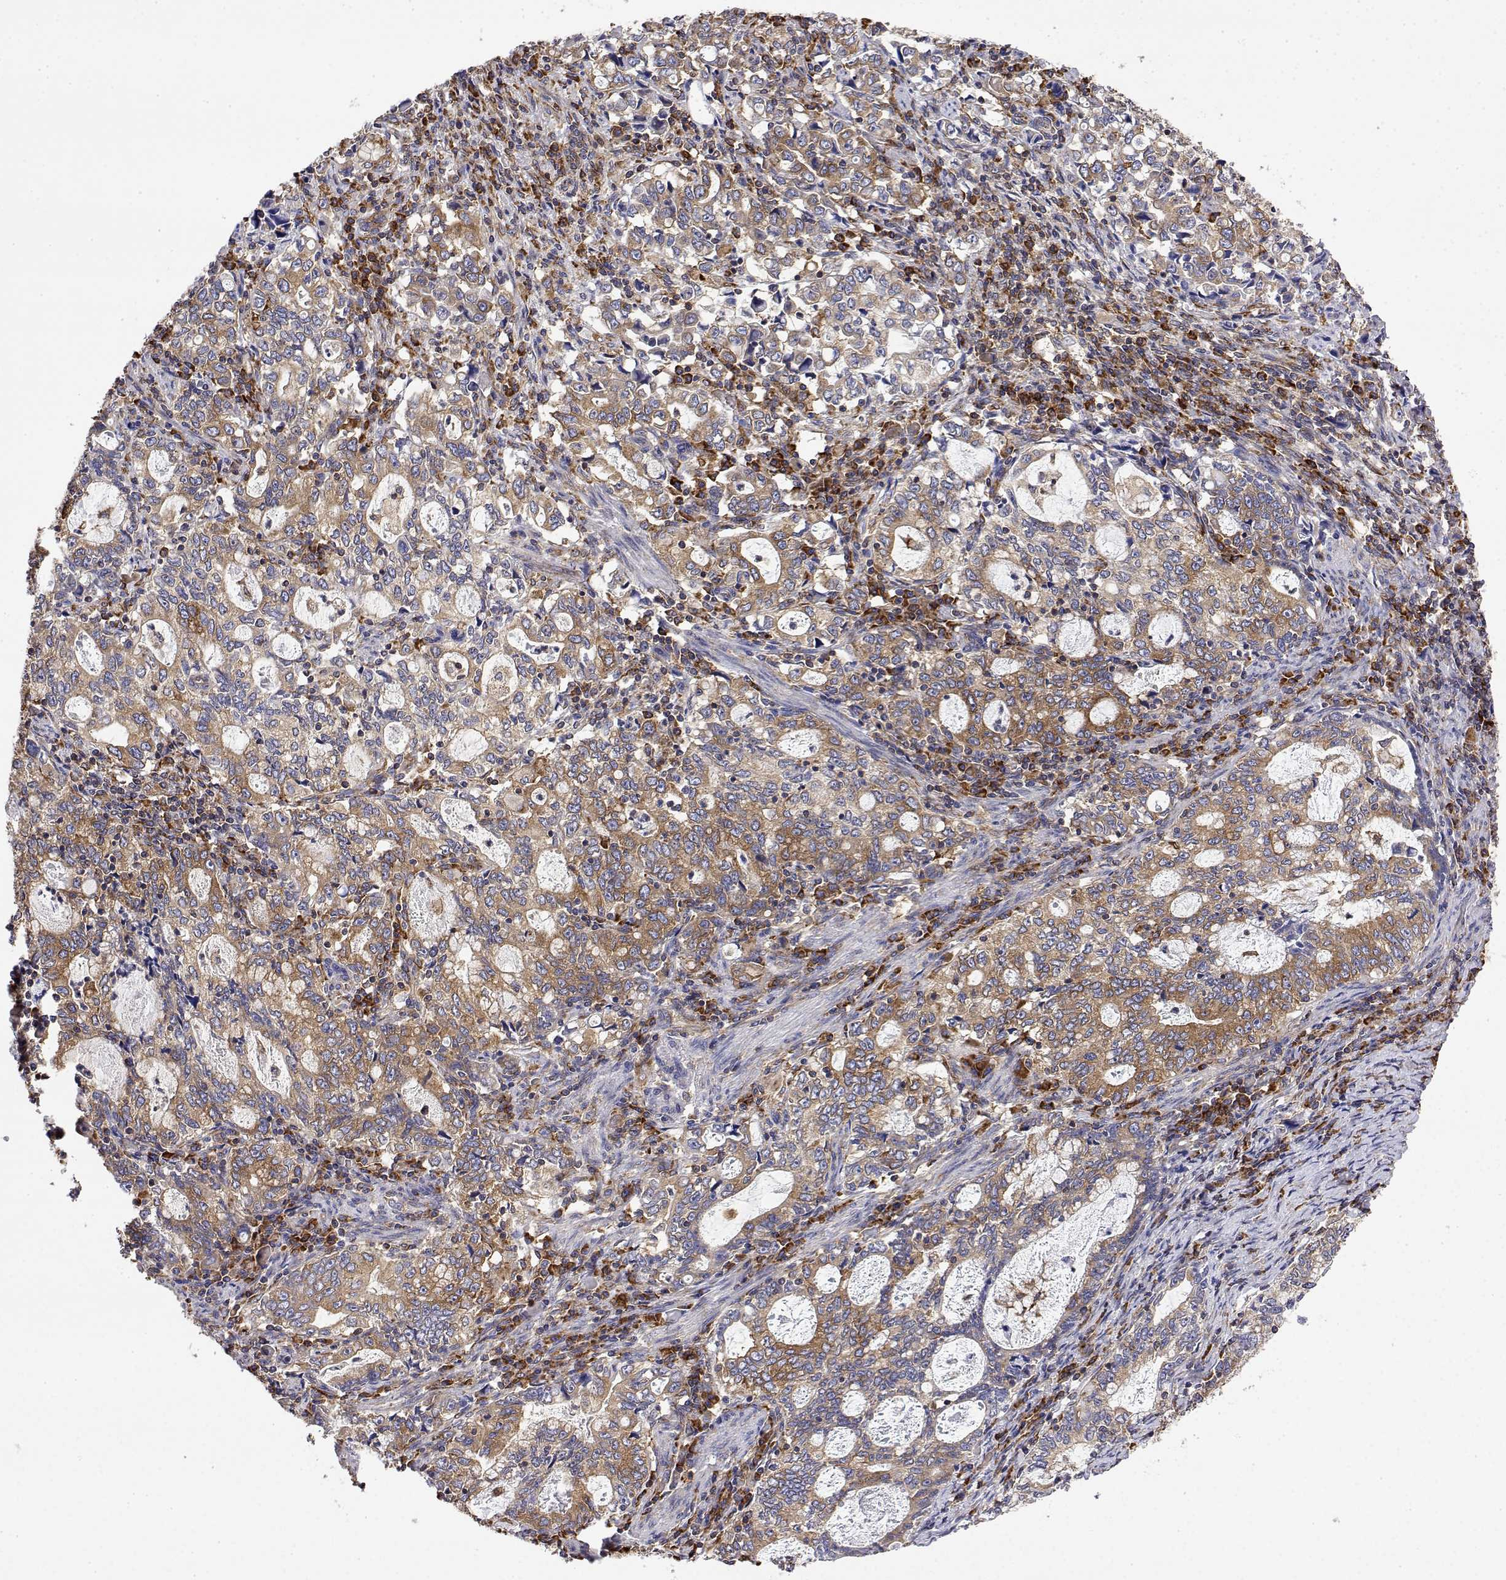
{"staining": {"intensity": "moderate", "quantity": ">75%", "location": "cytoplasmic/membranous"}, "tissue": "stomach cancer", "cell_type": "Tumor cells", "image_type": "cancer", "snomed": [{"axis": "morphology", "description": "Adenocarcinoma, NOS"}, {"axis": "topography", "description": "Stomach, lower"}], "caption": "This image displays stomach cancer (adenocarcinoma) stained with immunohistochemistry to label a protein in brown. The cytoplasmic/membranous of tumor cells show moderate positivity for the protein. Nuclei are counter-stained blue.", "gene": "EEF1G", "patient": {"sex": "female", "age": 72}}